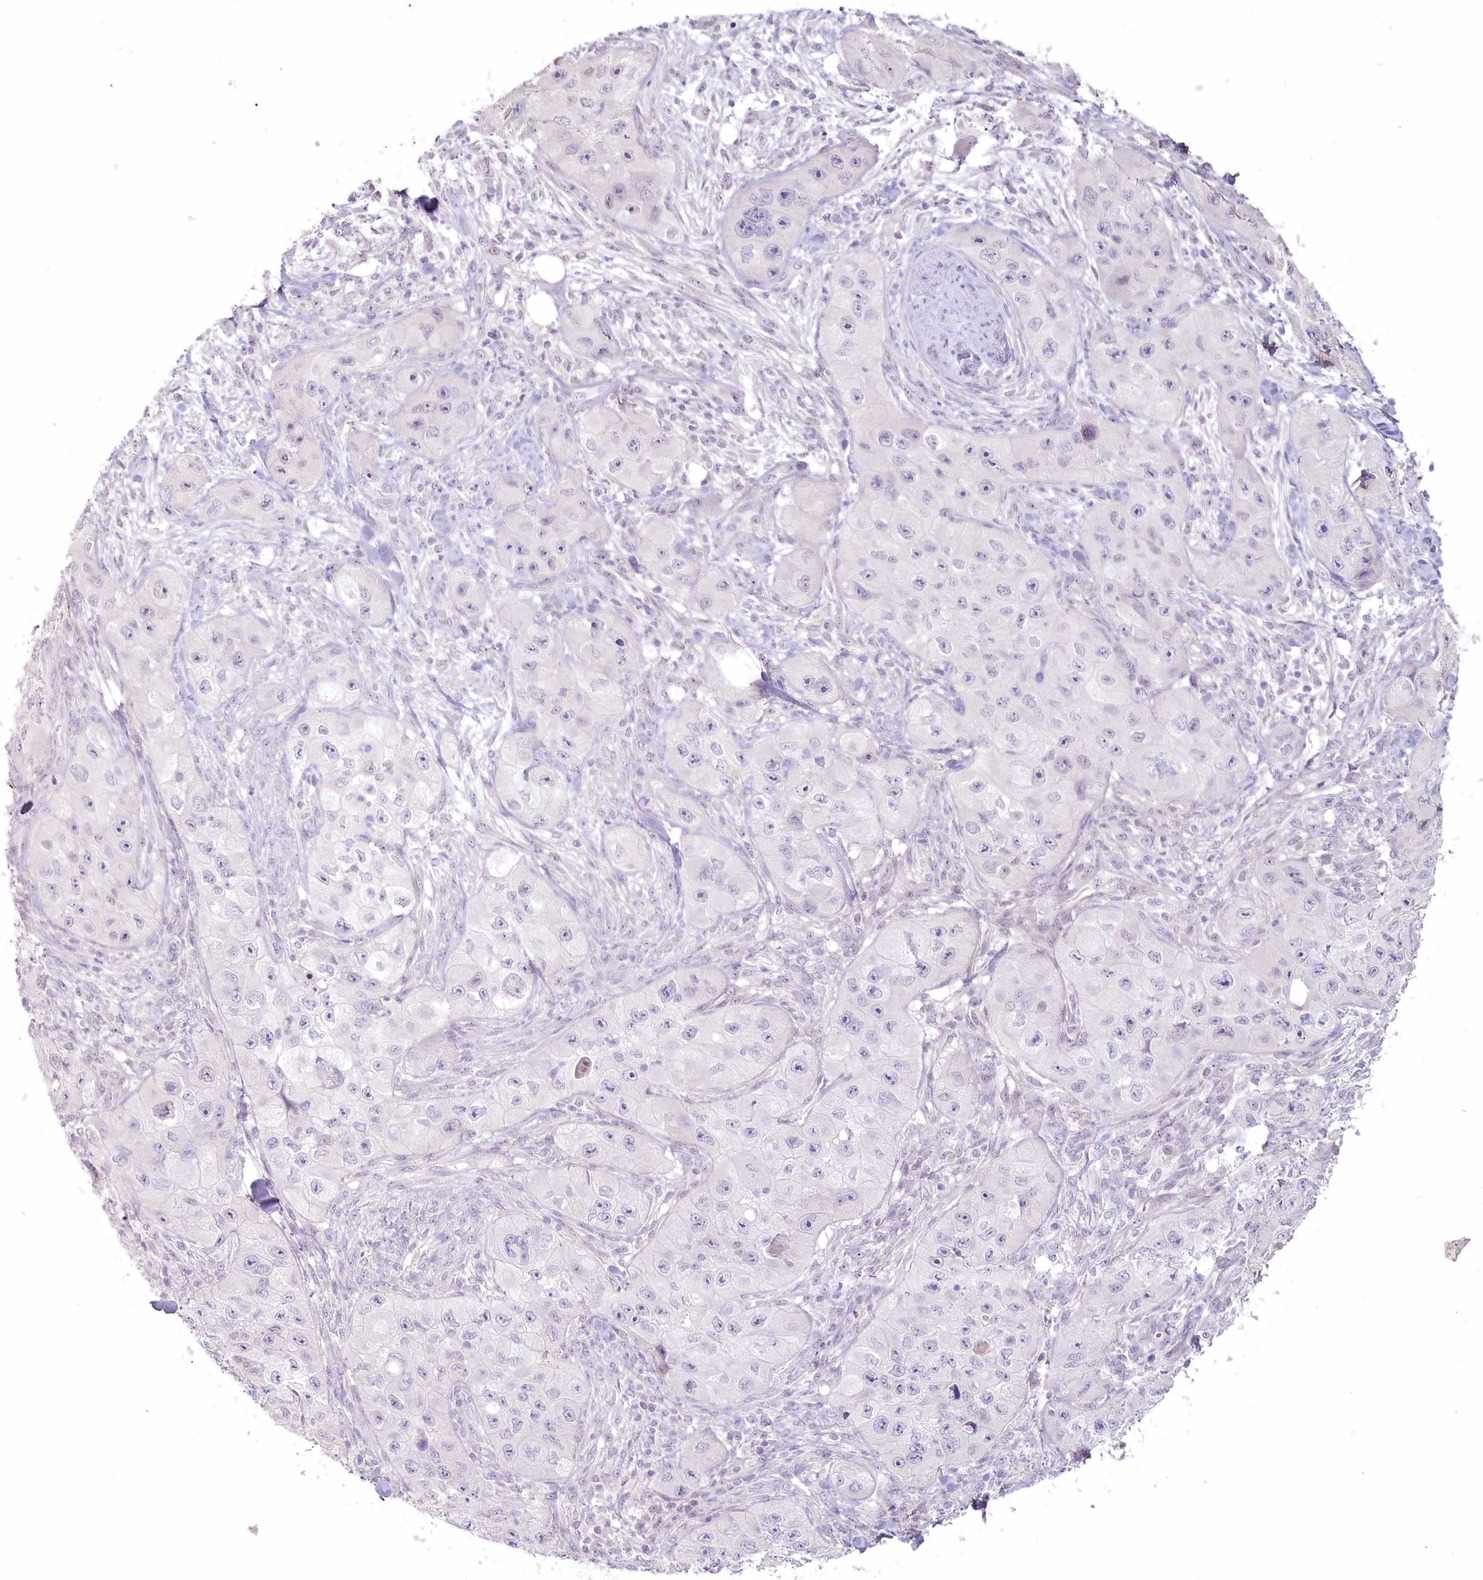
{"staining": {"intensity": "negative", "quantity": "none", "location": "none"}, "tissue": "skin cancer", "cell_type": "Tumor cells", "image_type": "cancer", "snomed": [{"axis": "morphology", "description": "Squamous cell carcinoma, NOS"}, {"axis": "topography", "description": "Skin"}, {"axis": "topography", "description": "Subcutis"}], "caption": "This is an immunohistochemistry histopathology image of skin squamous cell carcinoma. There is no staining in tumor cells.", "gene": "USP11", "patient": {"sex": "male", "age": 73}}